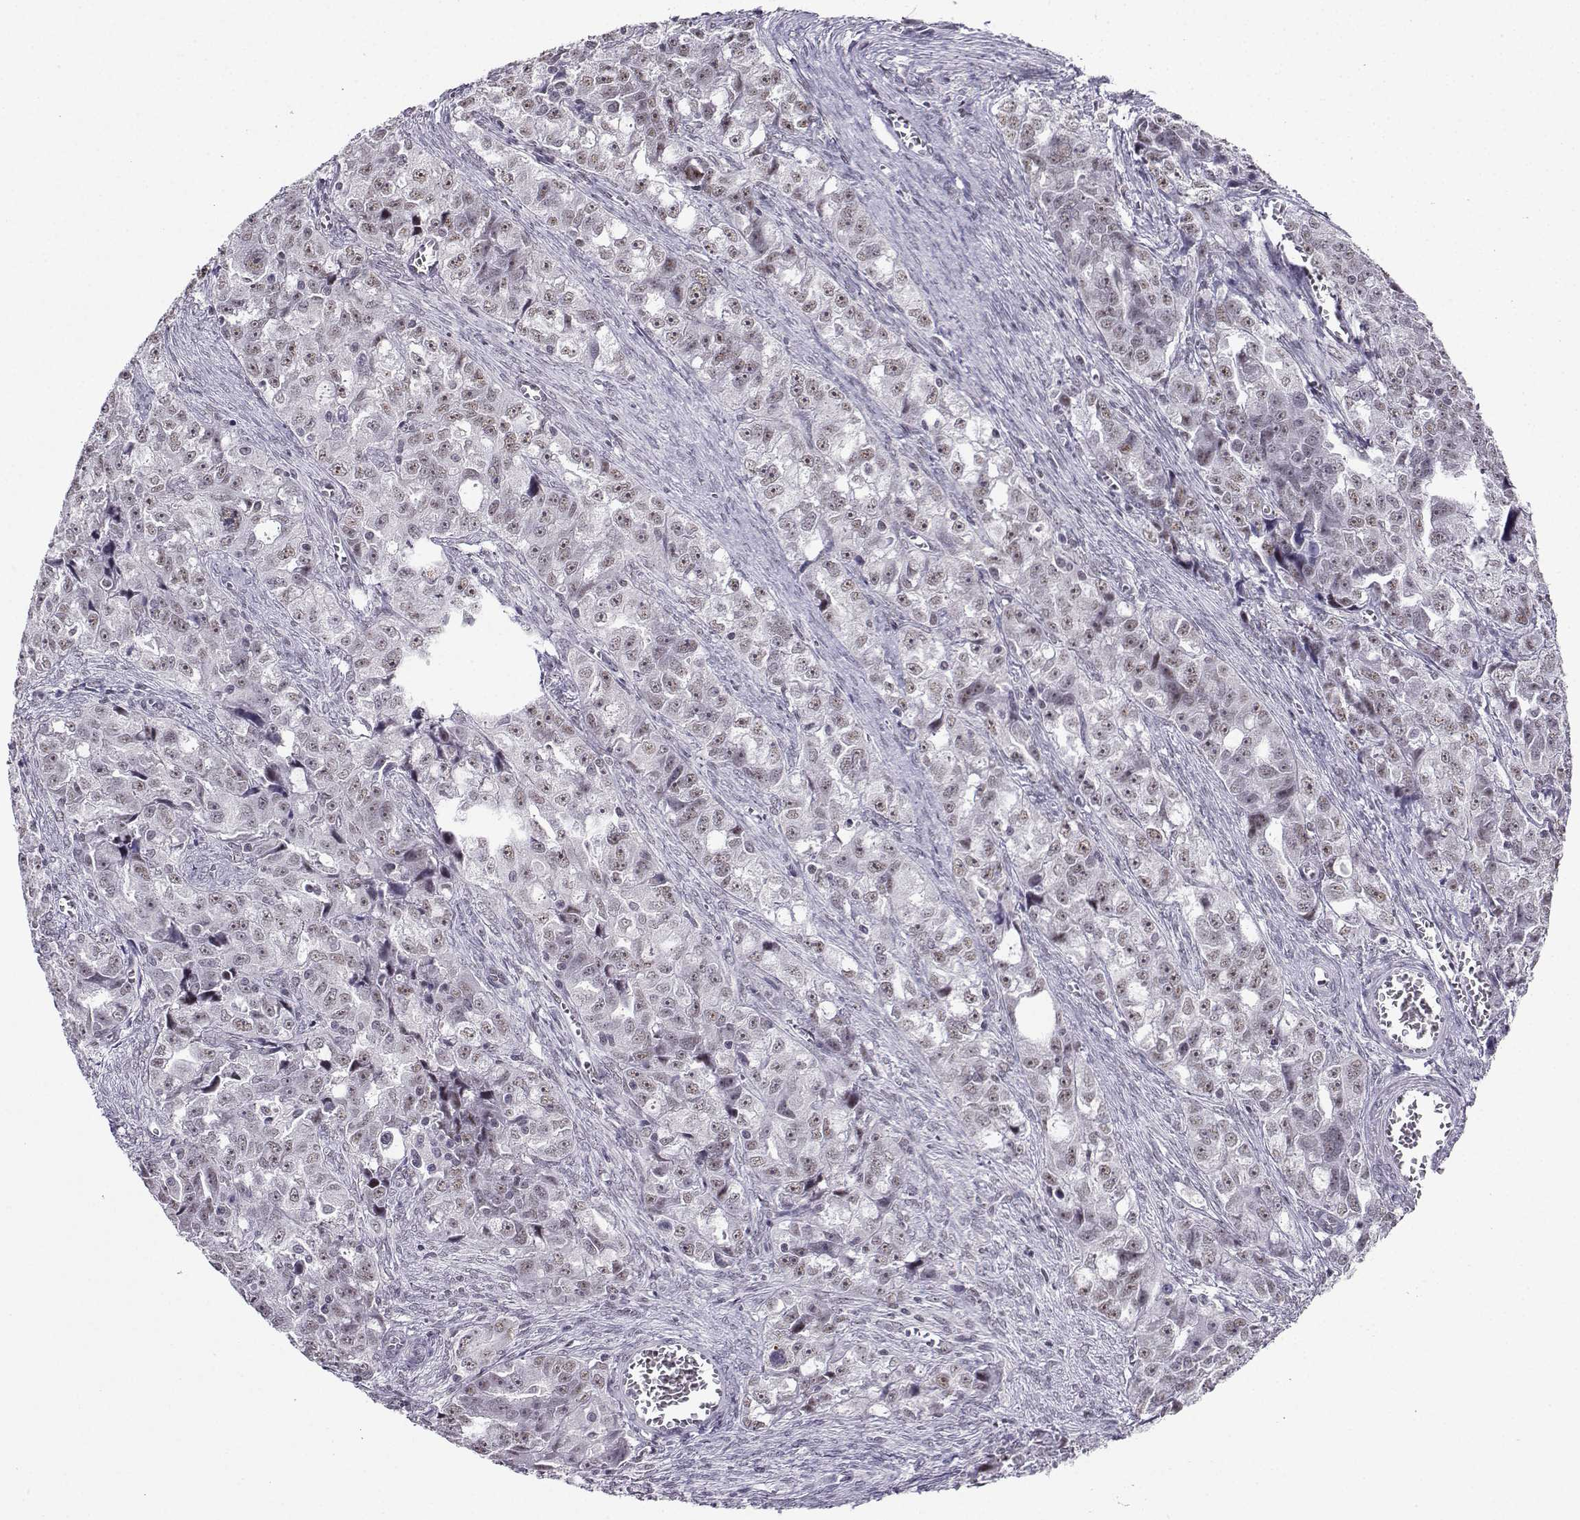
{"staining": {"intensity": "negative", "quantity": "none", "location": "none"}, "tissue": "ovarian cancer", "cell_type": "Tumor cells", "image_type": "cancer", "snomed": [{"axis": "morphology", "description": "Cystadenocarcinoma, serous, NOS"}, {"axis": "topography", "description": "Ovary"}], "caption": "Human ovarian cancer (serous cystadenocarcinoma) stained for a protein using IHC shows no expression in tumor cells.", "gene": "LRFN2", "patient": {"sex": "female", "age": 51}}